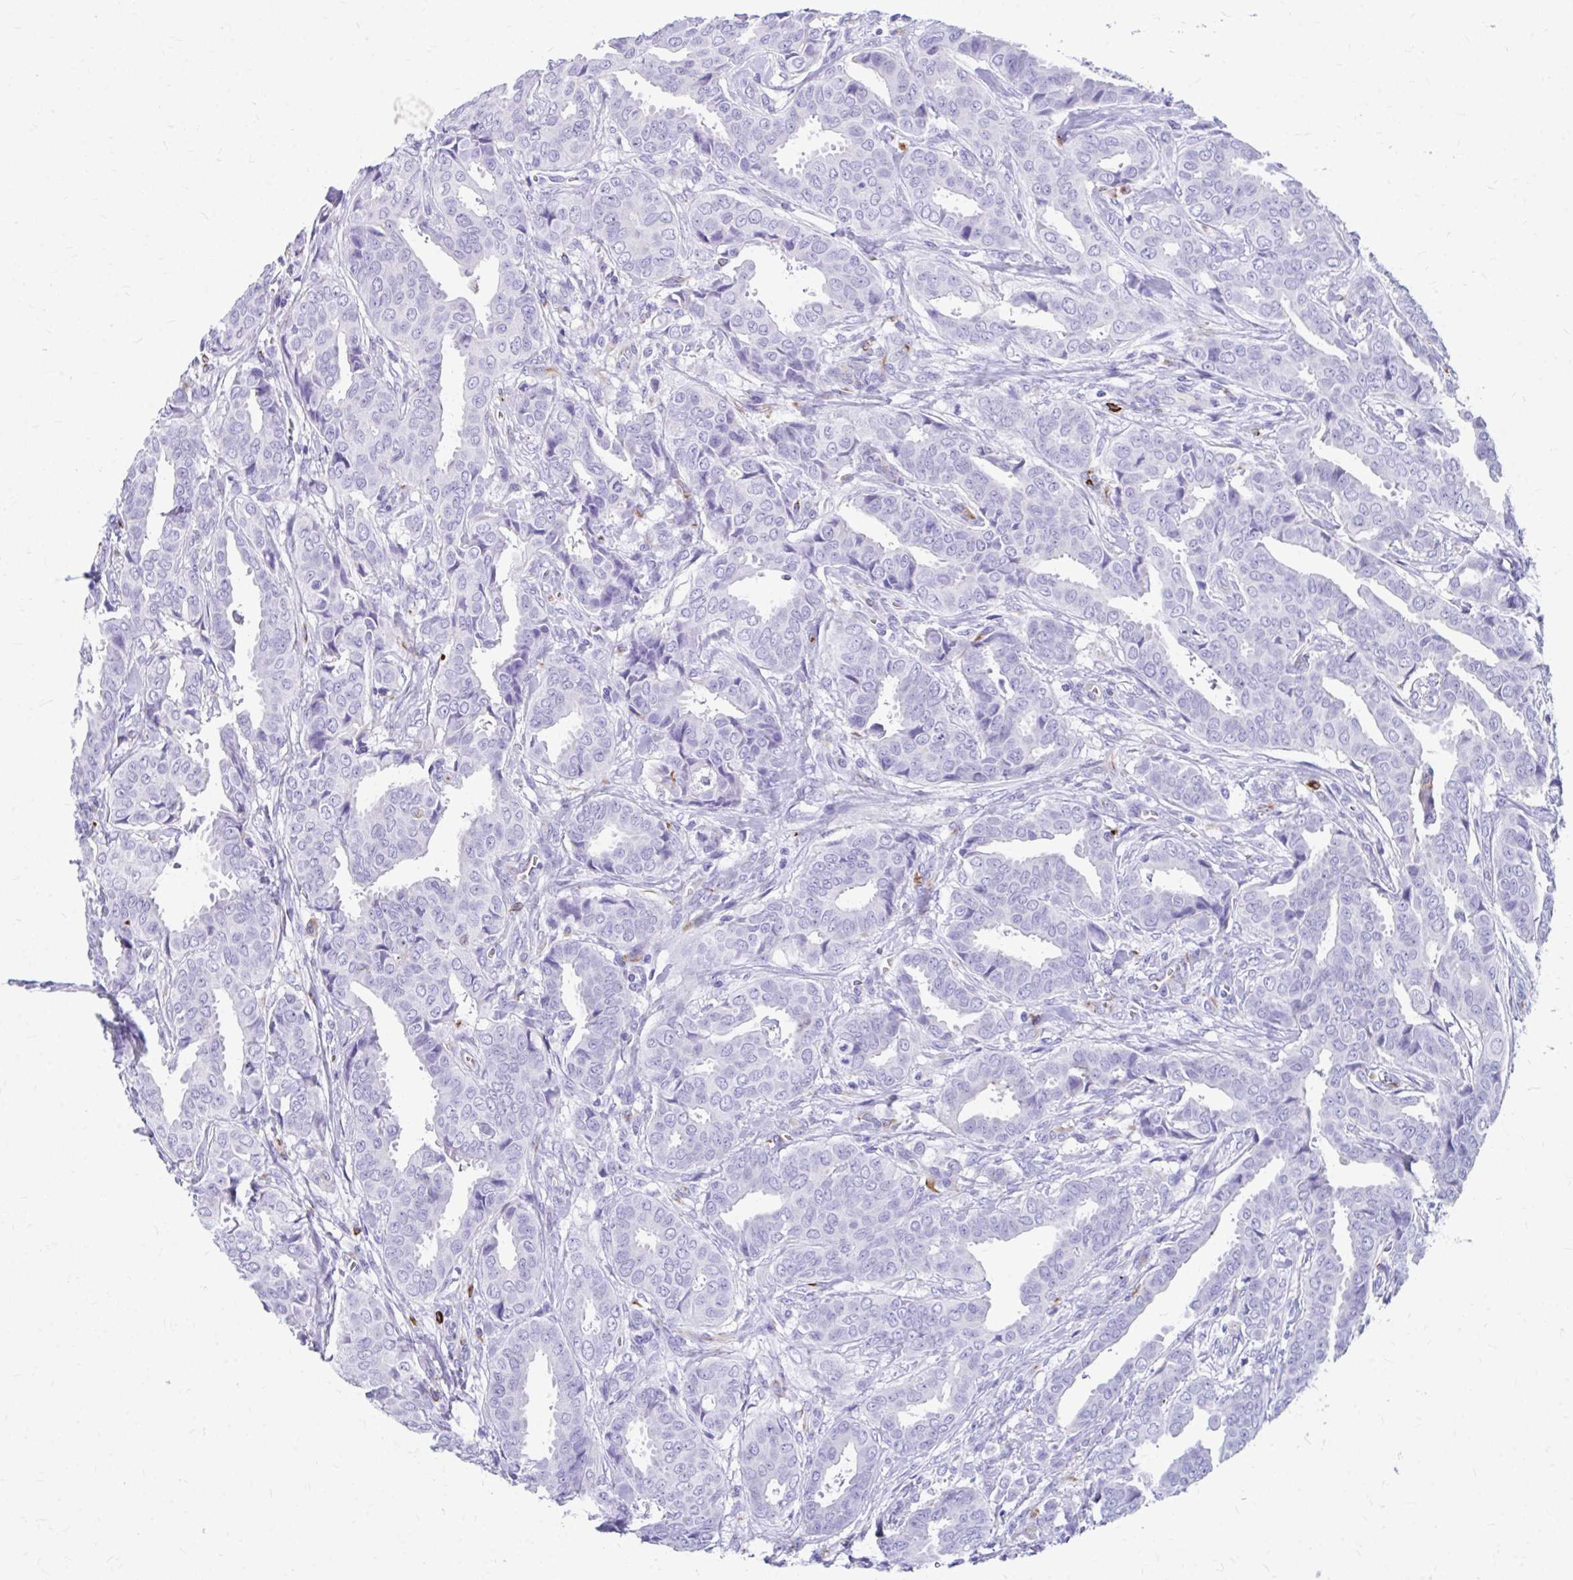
{"staining": {"intensity": "negative", "quantity": "none", "location": "none"}, "tissue": "breast cancer", "cell_type": "Tumor cells", "image_type": "cancer", "snomed": [{"axis": "morphology", "description": "Duct carcinoma"}, {"axis": "topography", "description": "Breast"}], "caption": "IHC micrograph of neoplastic tissue: breast cancer stained with DAB exhibits no significant protein staining in tumor cells.", "gene": "ZNF699", "patient": {"sex": "female", "age": 45}}